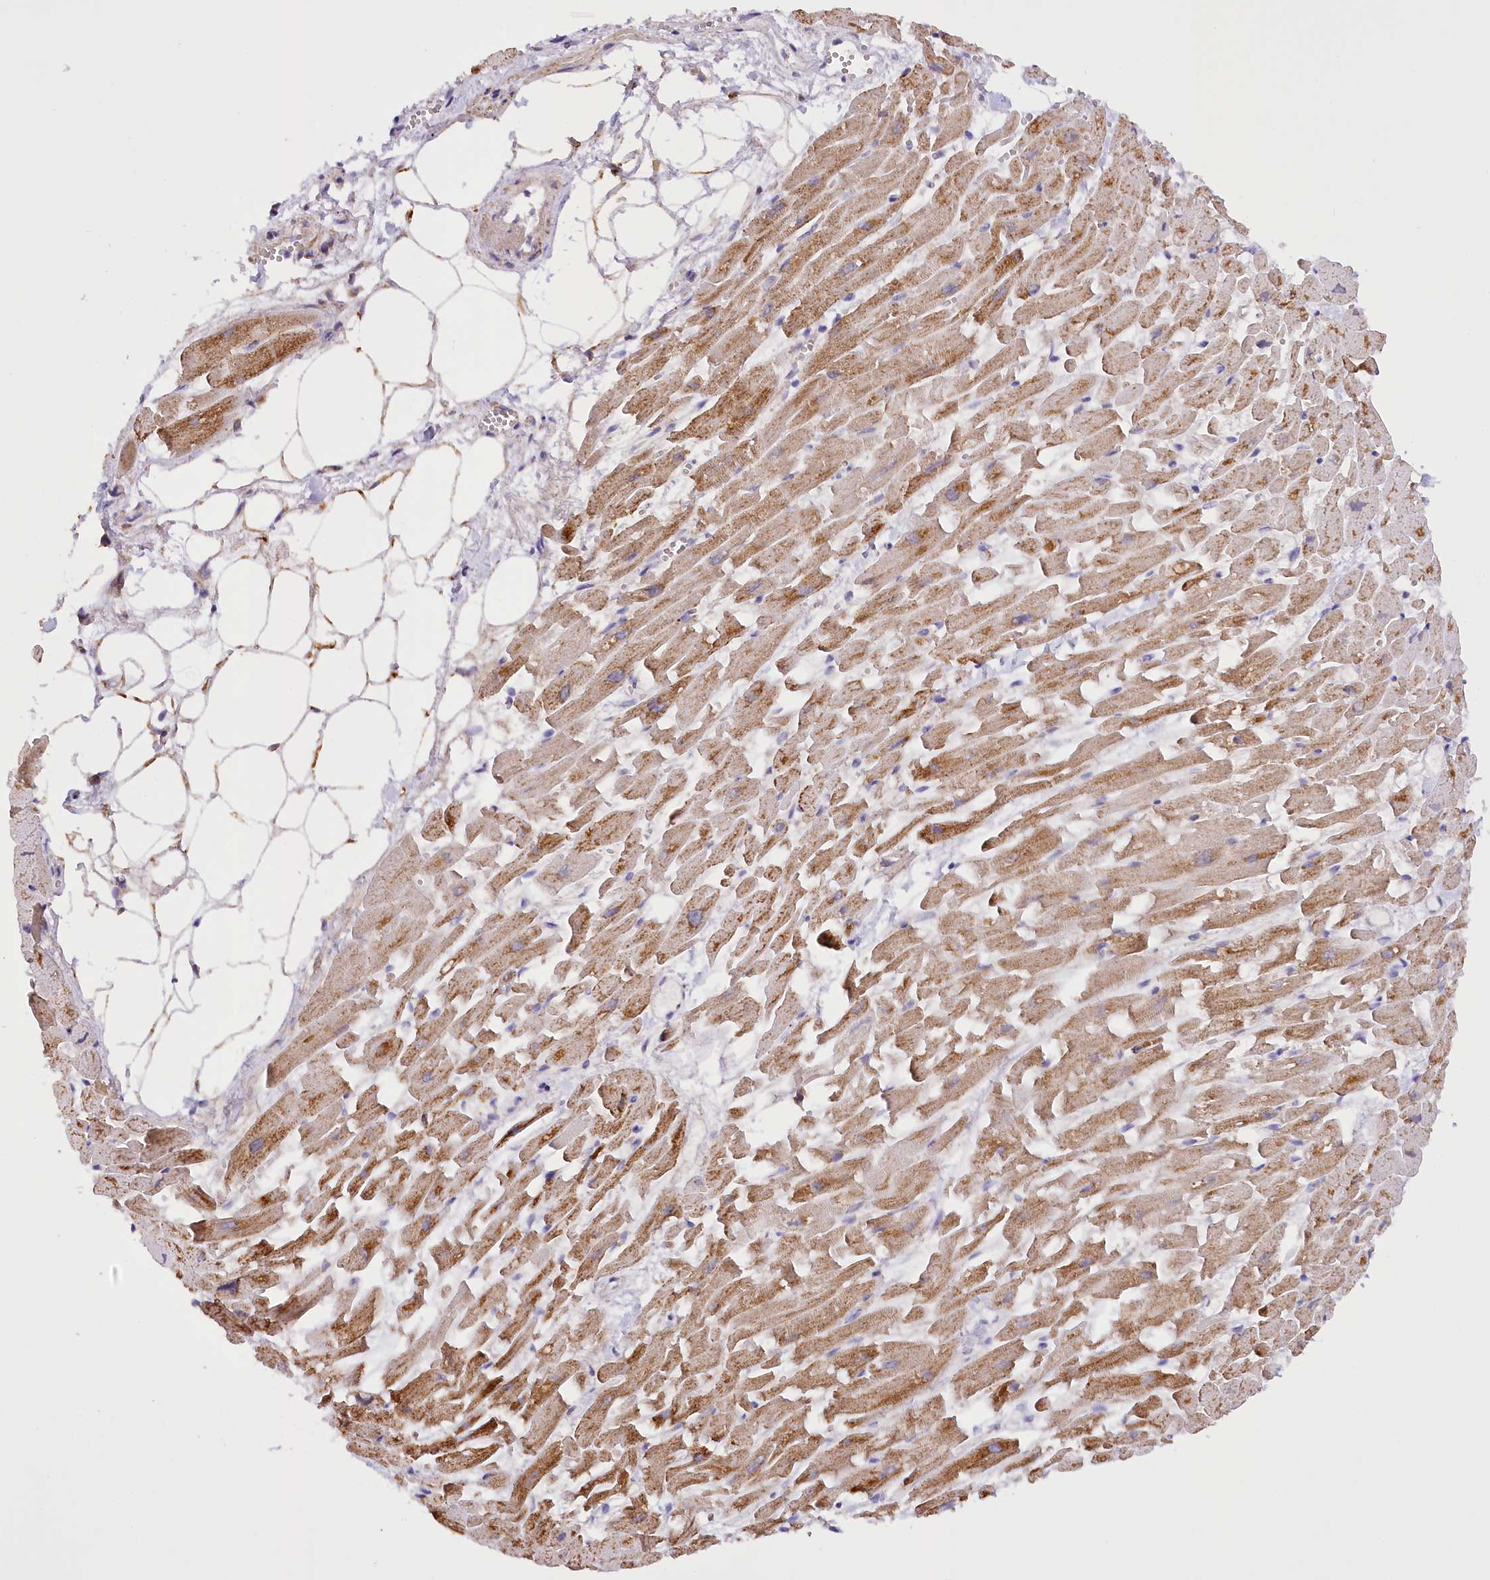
{"staining": {"intensity": "moderate", "quantity": ">75%", "location": "cytoplasmic/membranous"}, "tissue": "heart muscle", "cell_type": "Cardiomyocytes", "image_type": "normal", "snomed": [{"axis": "morphology", "description": "Normal tissue, NOS"}, {"axis": "topography", "description": "Heart"}], "caption": "Protein staining of normal heart muscle exhibits moderate cytoplasmic/membranous expression in approximately >75% of cardiomyocytes. The staining was performed using DAB (3,3'-diaminobenzidine) to visualize the protein expression in brown, while the nuclei were stained in blue with hematoxylin (Magnification: 20x).", "gene": "DCUN1D1", "patient": {"sex": "female", "age": 64}}